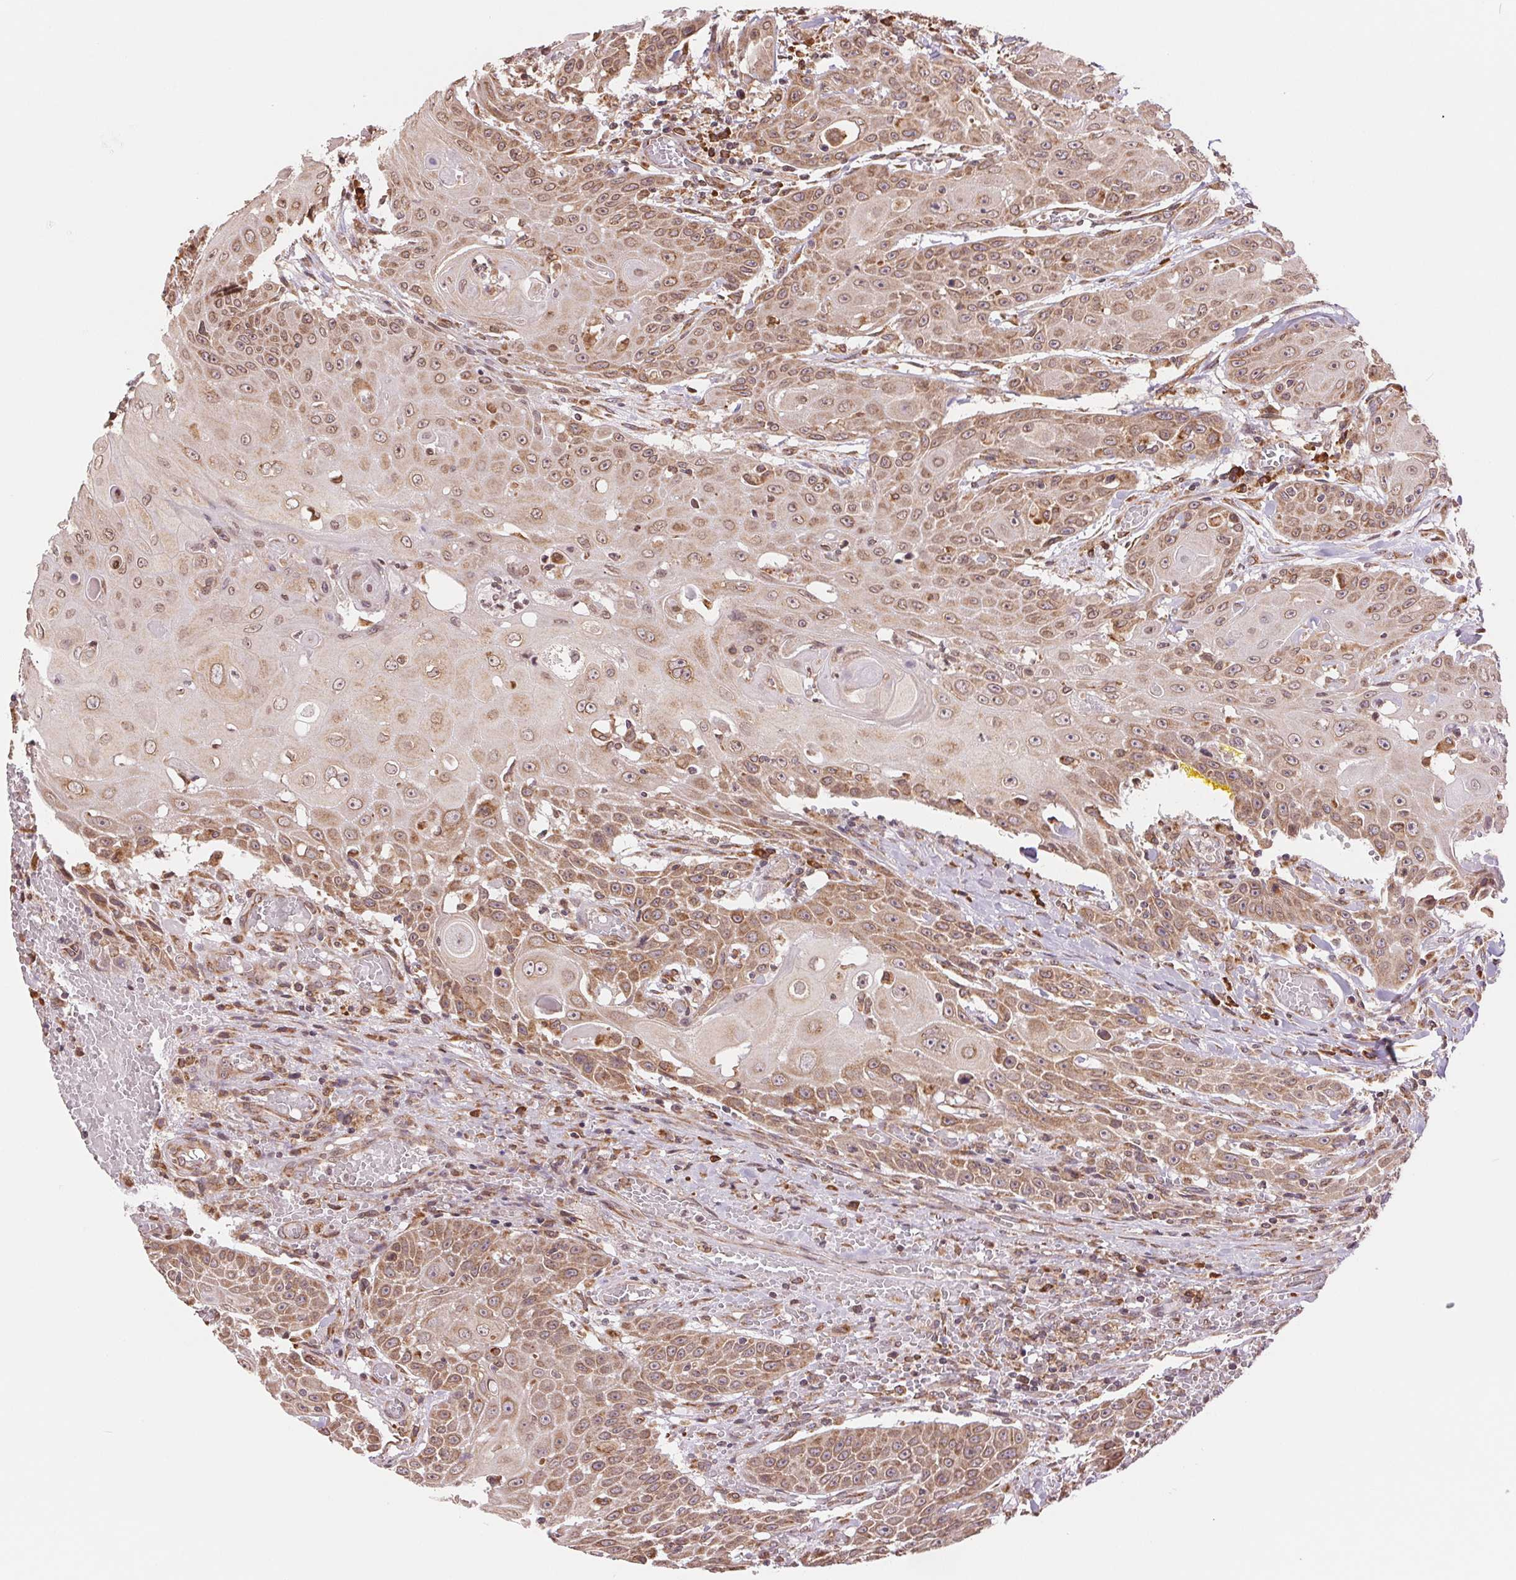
{"staining": {"intensity": "moderate", "quantity": ">75%", "location": "cytoplasmic/membranous"}, "tissue": "head and neck cancer", "cell_type": "Tumor cells", "image_type": "cancer", "snomed": [{"axis": "morphology", "description": "Normal tissue, NOS"}, {"axis": "morphology", "description": "Squamous cell carcinoma, NOS"}, {"axis": "topography", "description": "Oral tissue"}, {"axis": "topography", "description": "Head-Neck"}], "caption": "A brown stain labels moderate cytoplasmic/membranous positivity of a protein in head and neck cancer tumor cells.", "gene": "RPN1", "patient": {"sex": "female", "age": 55}}